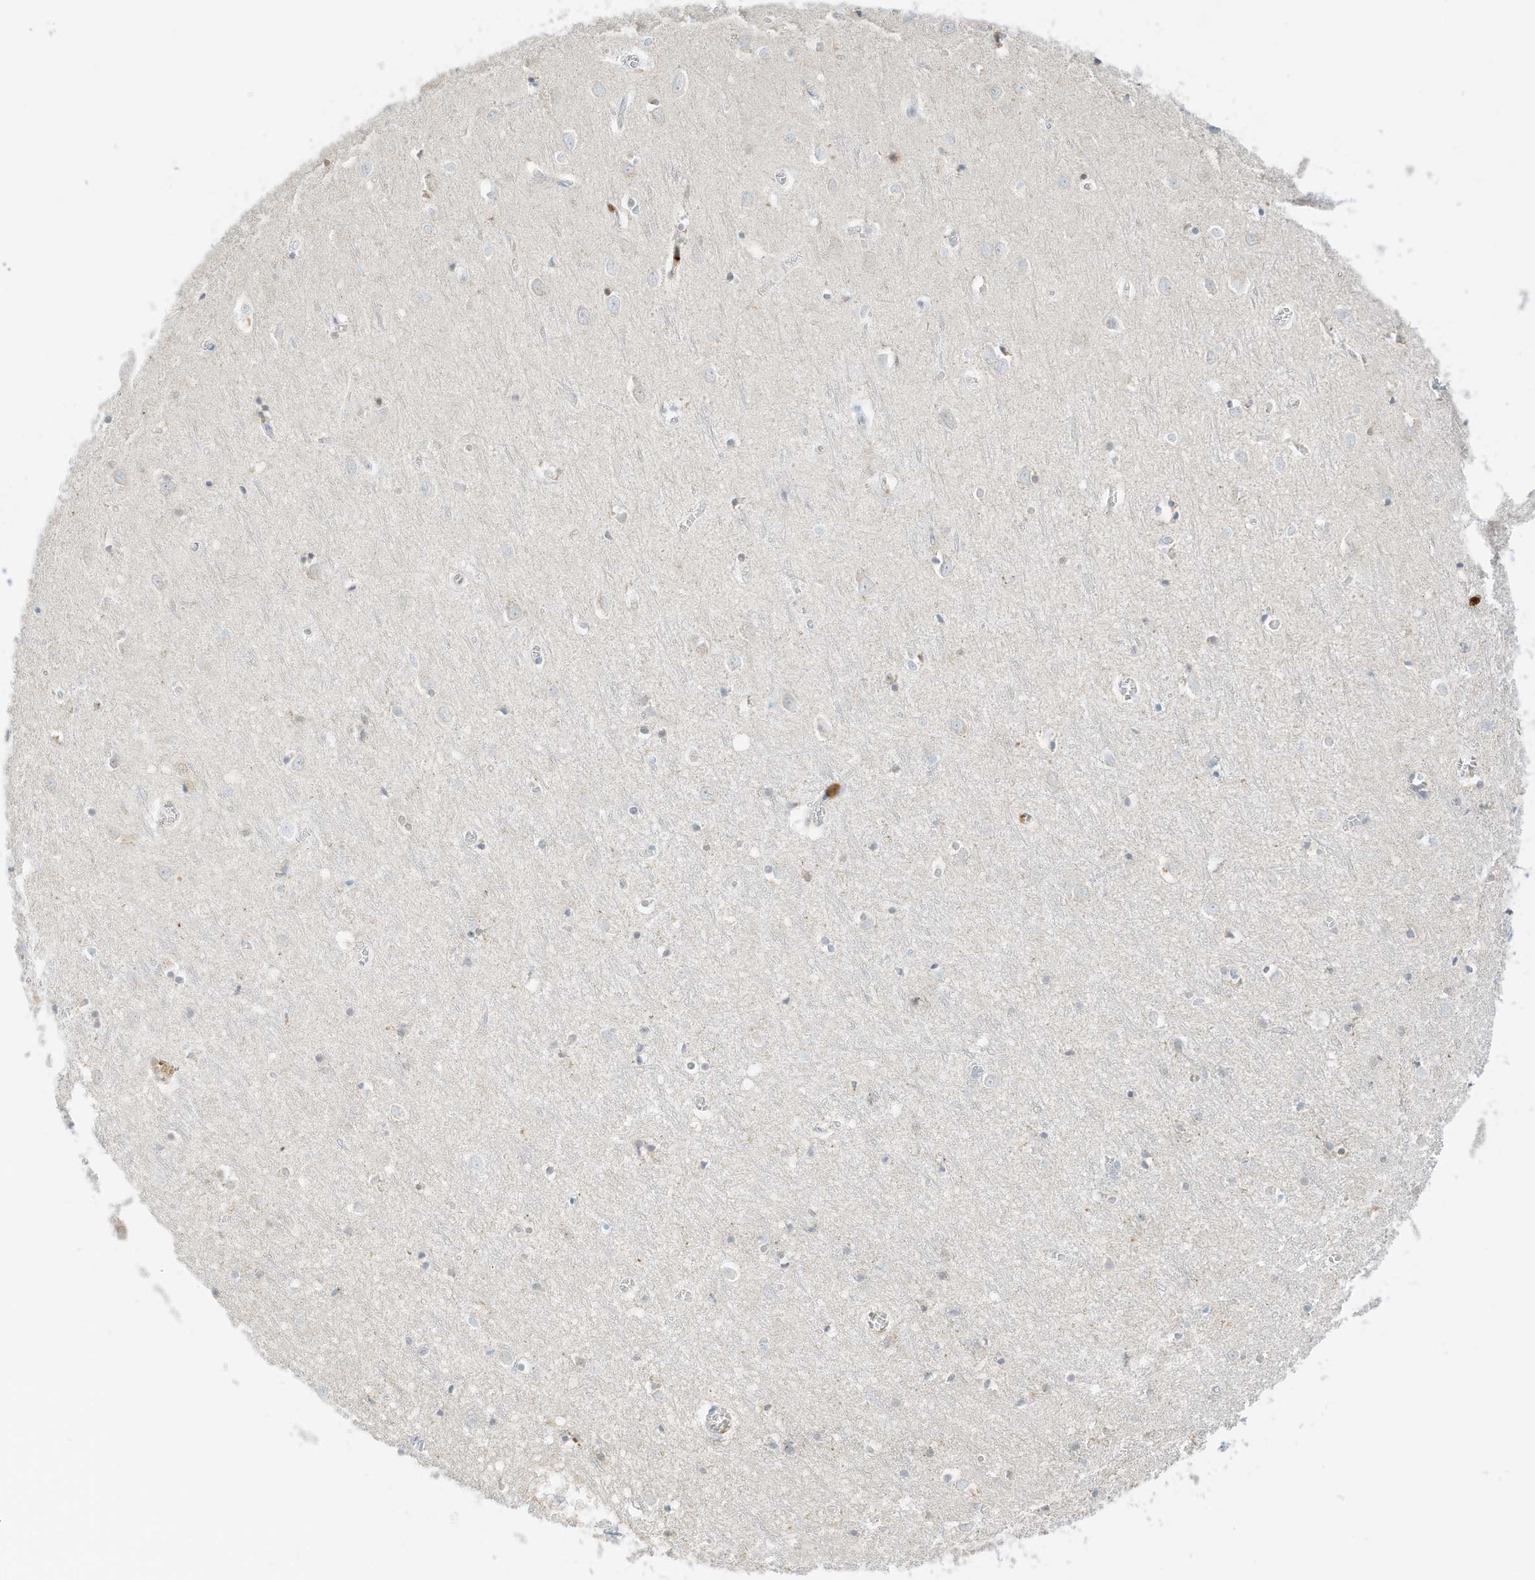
{"staining": {"intensity": "negative", "quantity": "none", "location": "none"}, "tissue": "cerebral cortex", "cell_type": "Endothelial cells", "image_type": "normal", "snomed": [{"axis": "morphology", "description": "Normal tissue, NOS"}, {"axis": "topography", "description": "Cerebral cortex"}], "caption": "Endothelial cells show no significant expression in benign cerebral cortex. (Immunohistochemistry (ihc), brightfield microscopy, high magnification).", "gene": "GCA", "patient": {"sex": "female", "age": 64}}